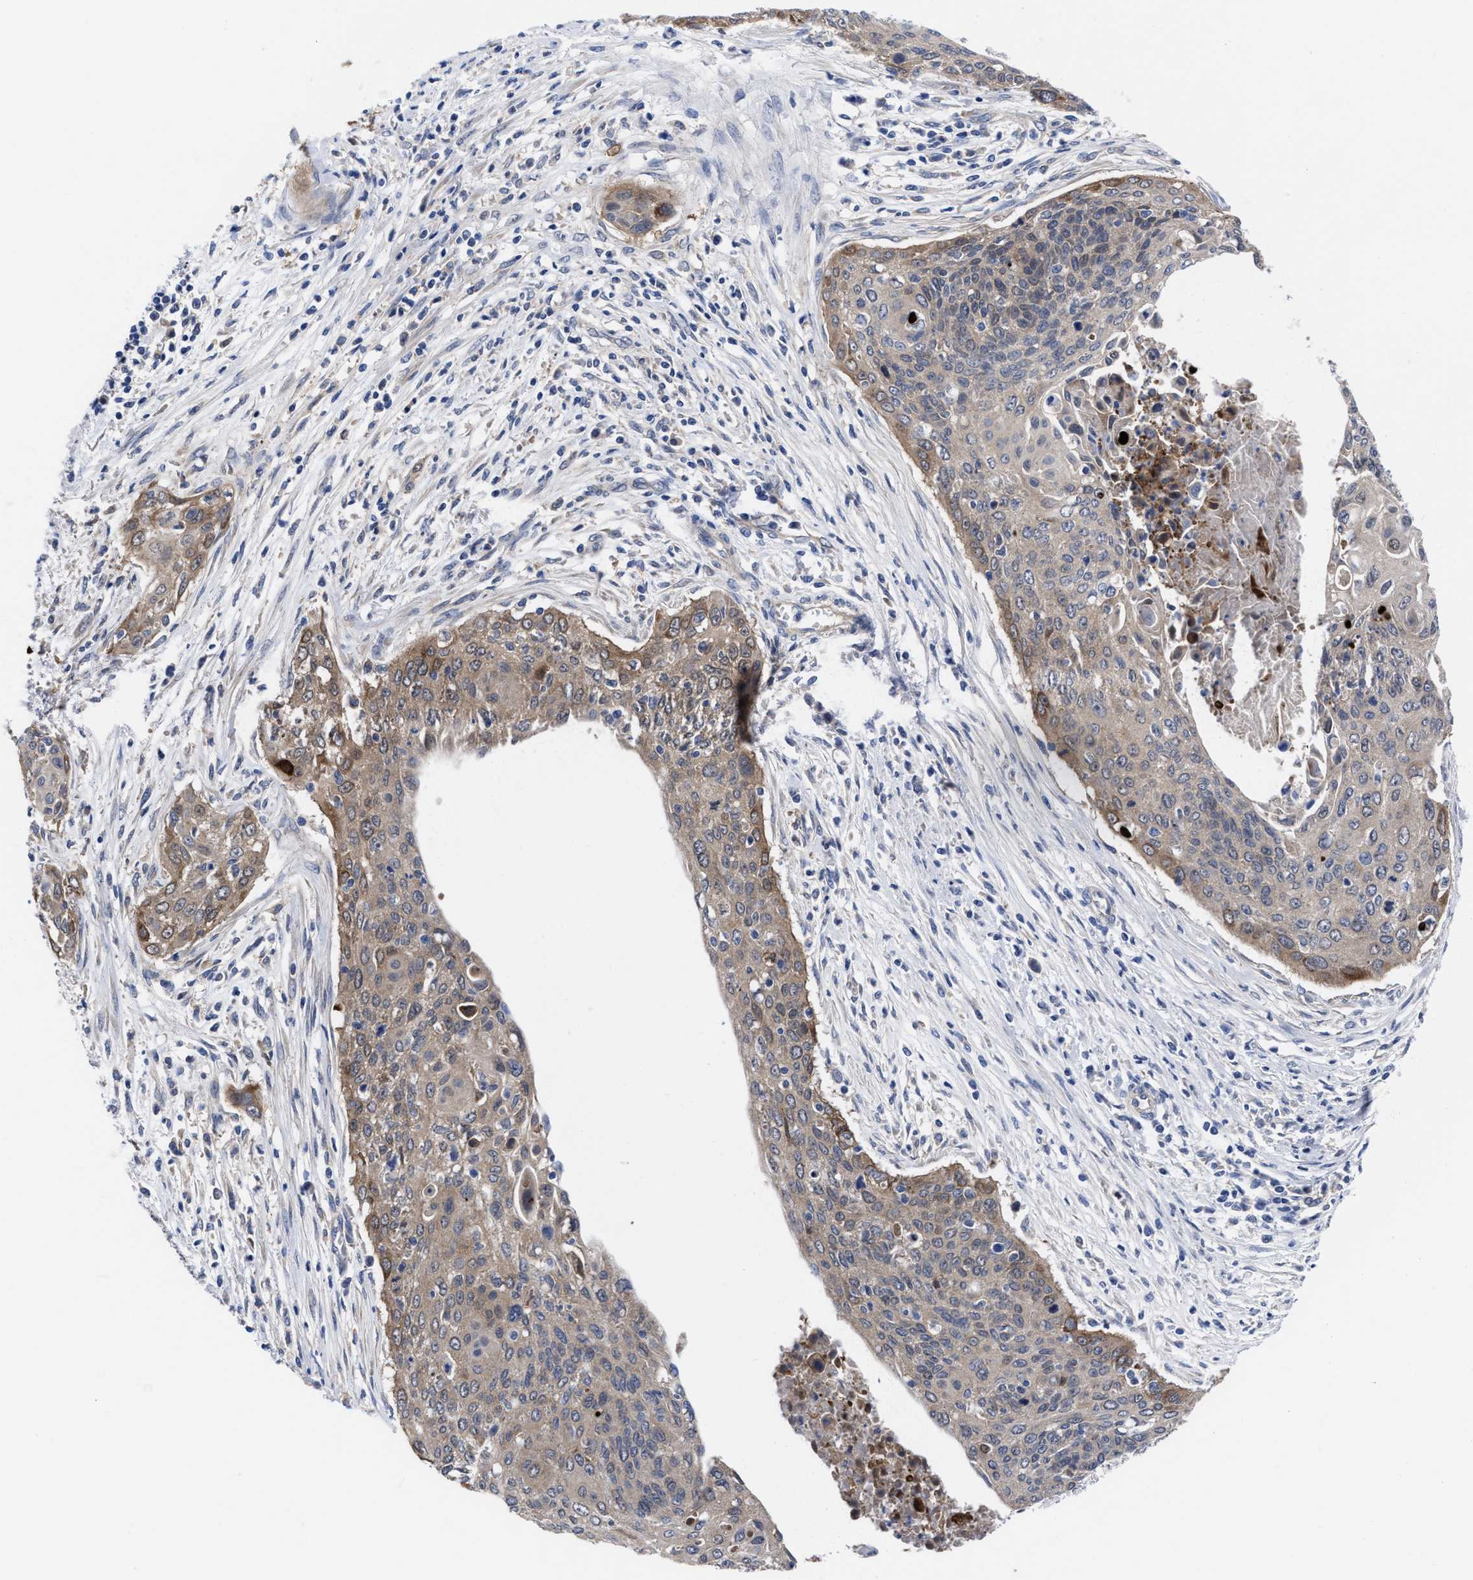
{"staining": {"intensity": "weak", "quantity": ">75%", "location": "cytoplasmic/membranous"}, "tissue": "cervical cancer", "cell_type": "Tumor cells", "image_type": "cancer", "snomed": [{"axis": "morphology", "description": "Squamous cell carcinoma, NOS"}, {"axis": "topography", "description": "Cervix"}], "caption": "DAB immunohistochemical staining of squamous cell carcinoma (cervical) demonstrates weak cytoplasmic/membranous protein expression in about >75% of tumor cells.", "gene": "TXNDC17", "patient": {"sex": "female", "age": 55}}